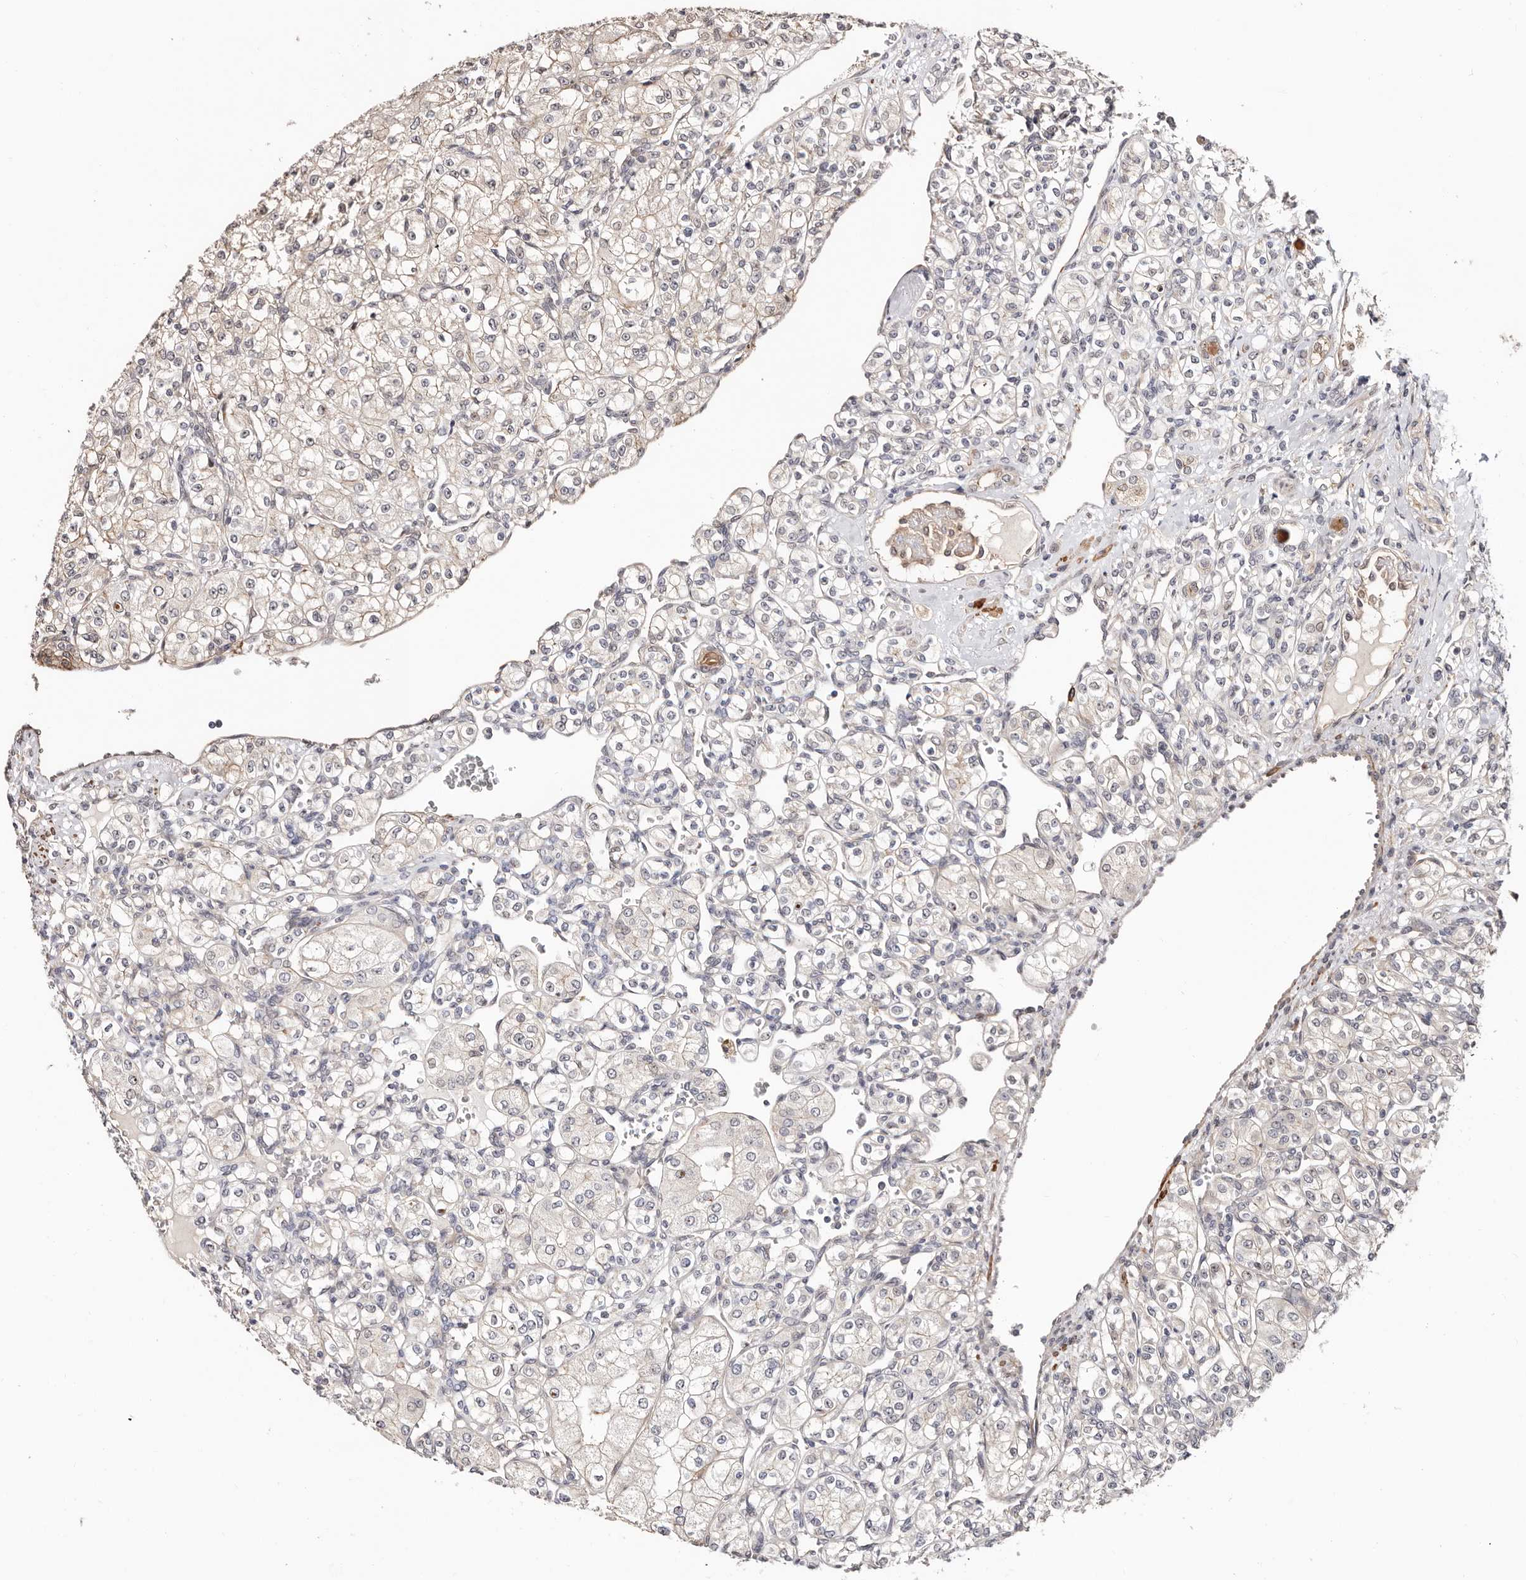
{"staining": {"intensity": "negative", "quantity": "none", "location": "none"}, "tissue": "renal cancer", "cell_type": "Tumor cells", "image_type": "cancer", "snomed": [{"axis": "morphology", "description": "Adenocarcinoma, NOS"}, {"axis": "topography", "description": "Kidney"}], "caption": "Tumor cells show no significant protein expression in renal cancer.", "gene": "TRIP13", "patient": {"sex": "male", "age": 77}}